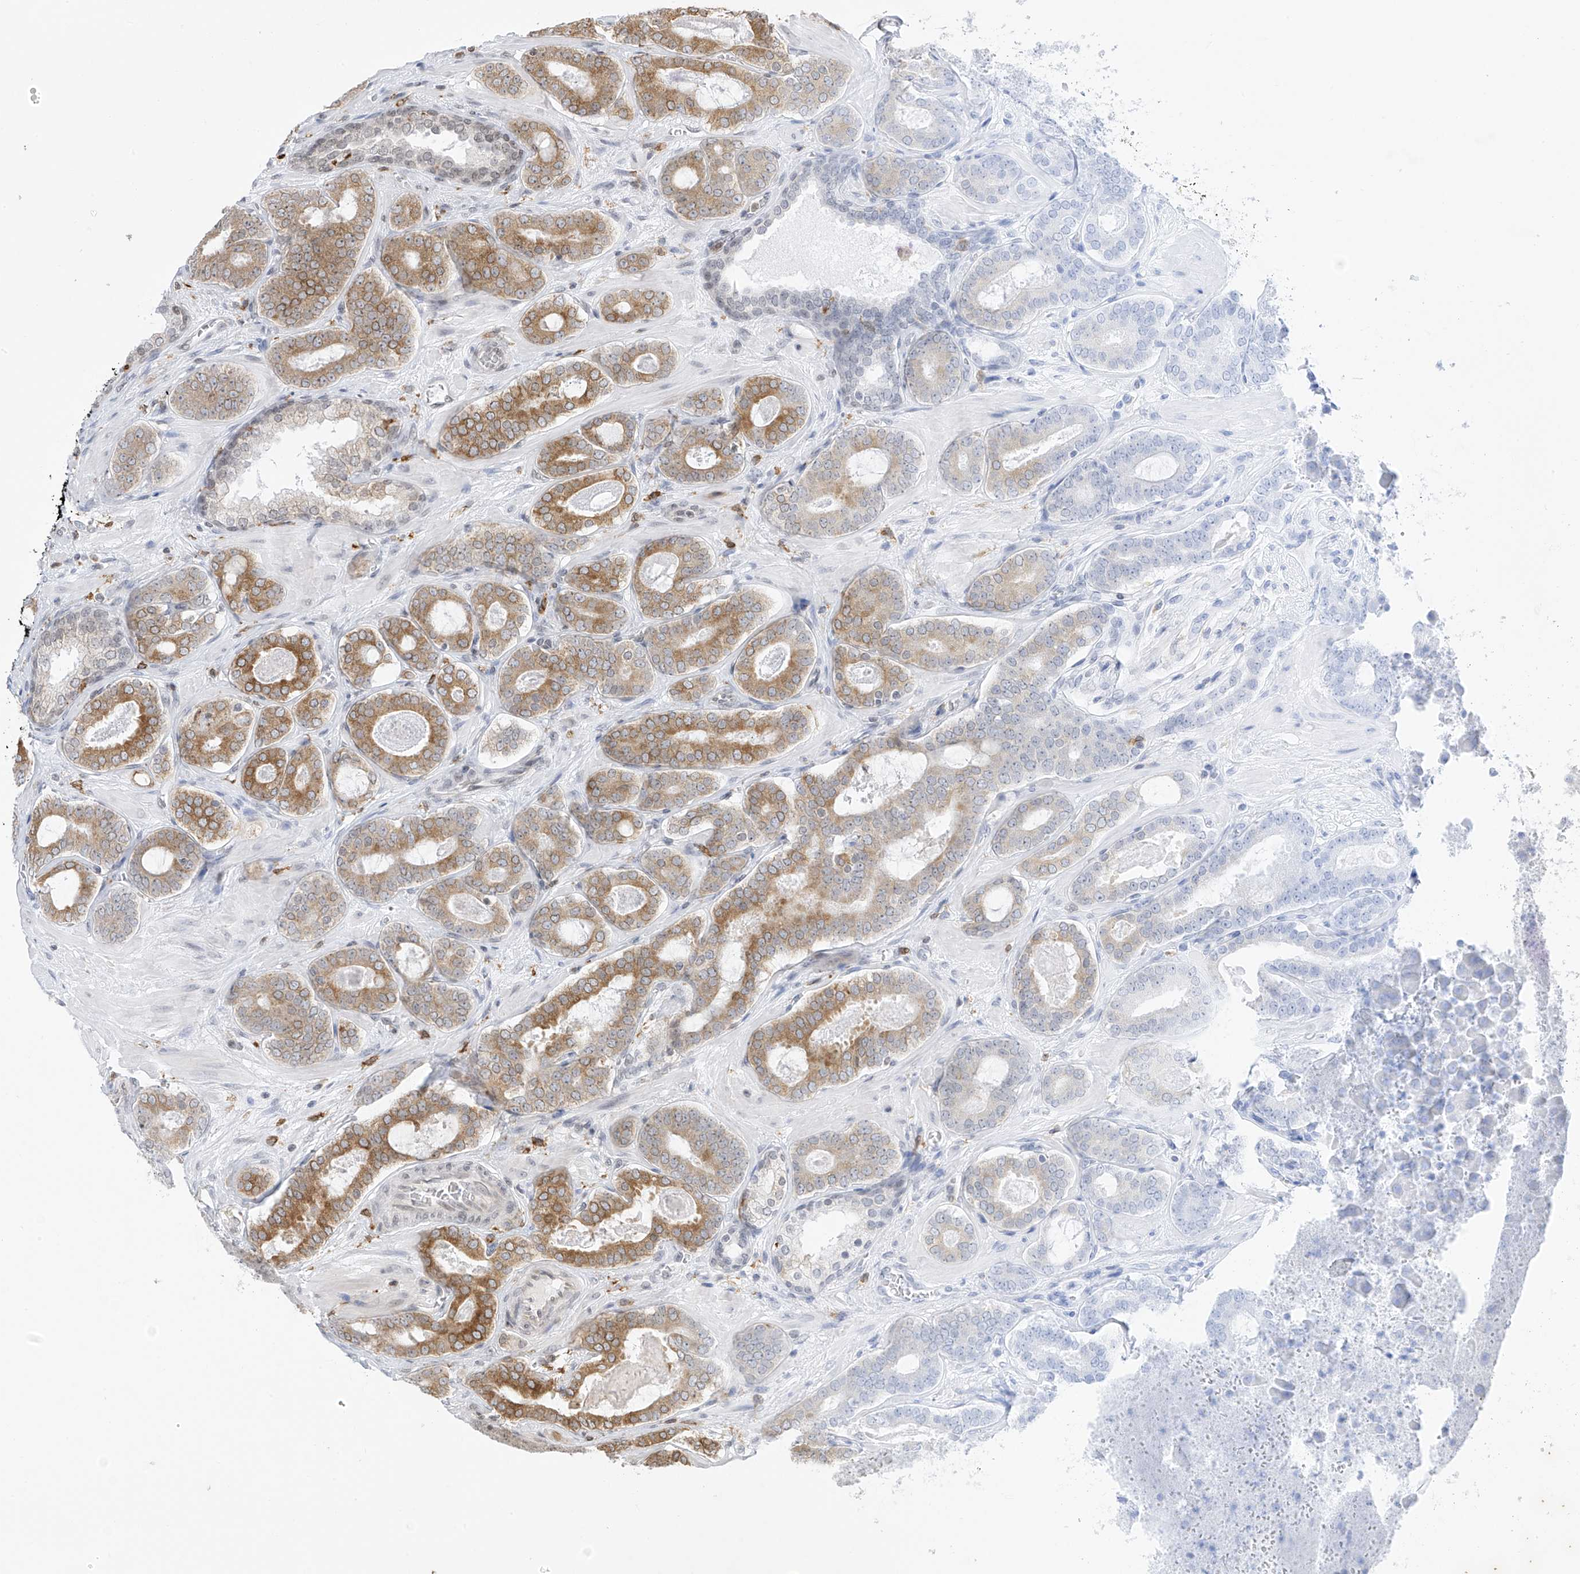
{"staining": {"intensity": "moderate", "quantity": "25%-75%", "location": "cytoplasmic/membranous"}, "tissue": "prostate cancer", "cell_type": "Tumor cells", "image_type": "cancer", "snomed": [{"axis": "morphology", "description": "Adenocarcinoma, High grade"}, {"axis": "topography", "description": "Prostate"}], "caption": "About 25%-75% of tumor cells in high-grade adenocarcinoma (prostate) exhibit moderate cytoplasmic/membranous protein positivity as visualized by brown immunohistochemical staining.", "gene": "TBXAS1", "patient": {"sex": "male", "age": 60}}